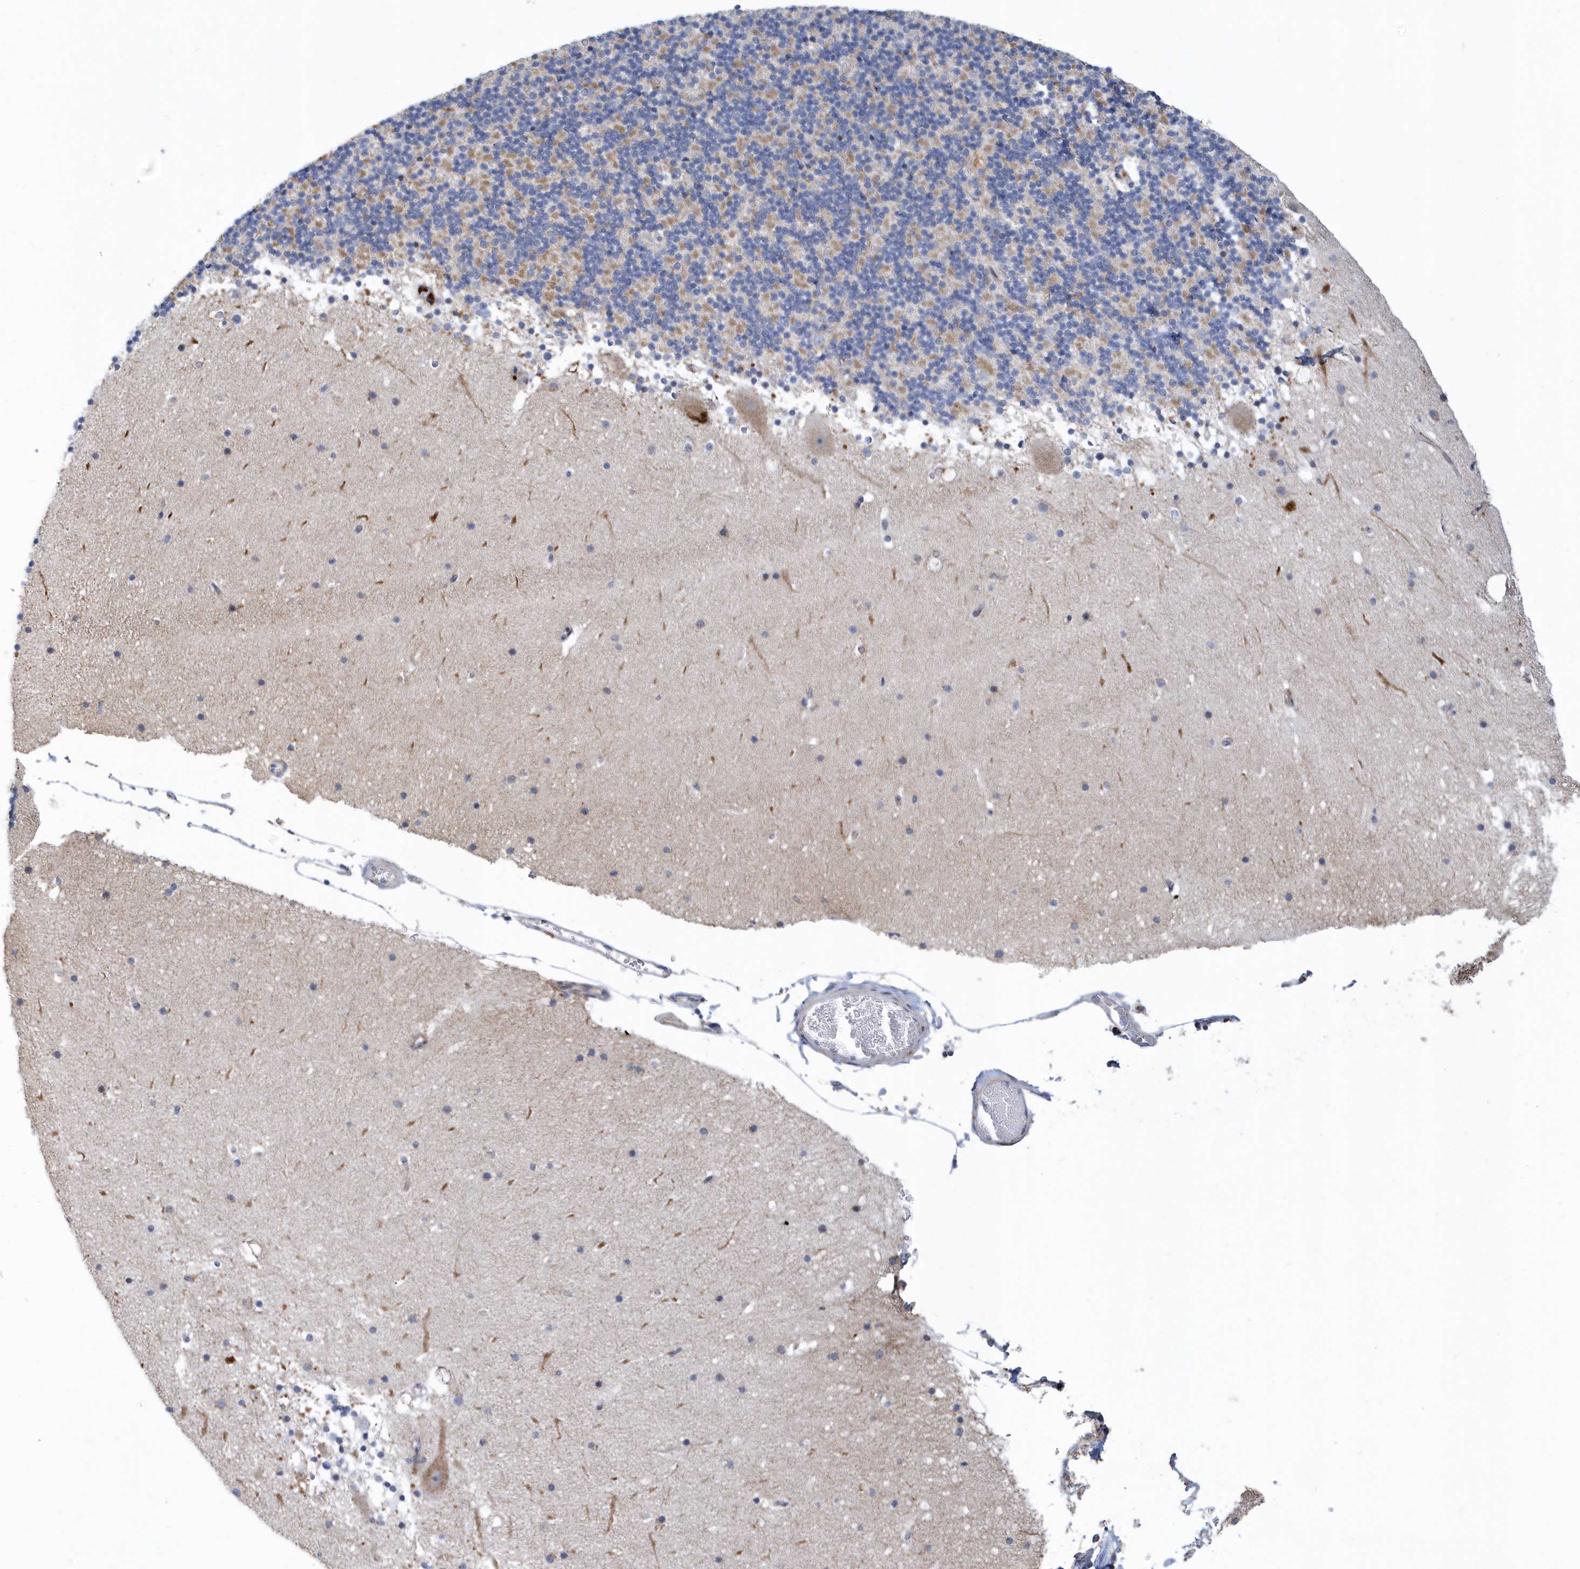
{"staining": {"intensity": "moderate", "quantity": "<25%", "location": "cytoplasmic/membranous"}, "tissue": "cerebellum", "cell_type": "Cells in granular layer", "image_type": "normal", "snomed": [{"axis": "morphology", "description": "Normal tissue, NOS"}, {"axis": "topography", "description": "Cerebellum"}], "caption": "Cerebellum was stained to show a protein in brown. There is low levels of moderate cytoplasmic/membranous staining in approximately <25% of cells in granular layer. The staining was performed using DAB (3,3'-diaminobenzidine) to visualize the protein expression in brown, while the nuclei were stained in blue with hematoxylin (Magnification: 20x).", "gene": "VWA5B2", "patient": {"sex": "male", "age": 57}}